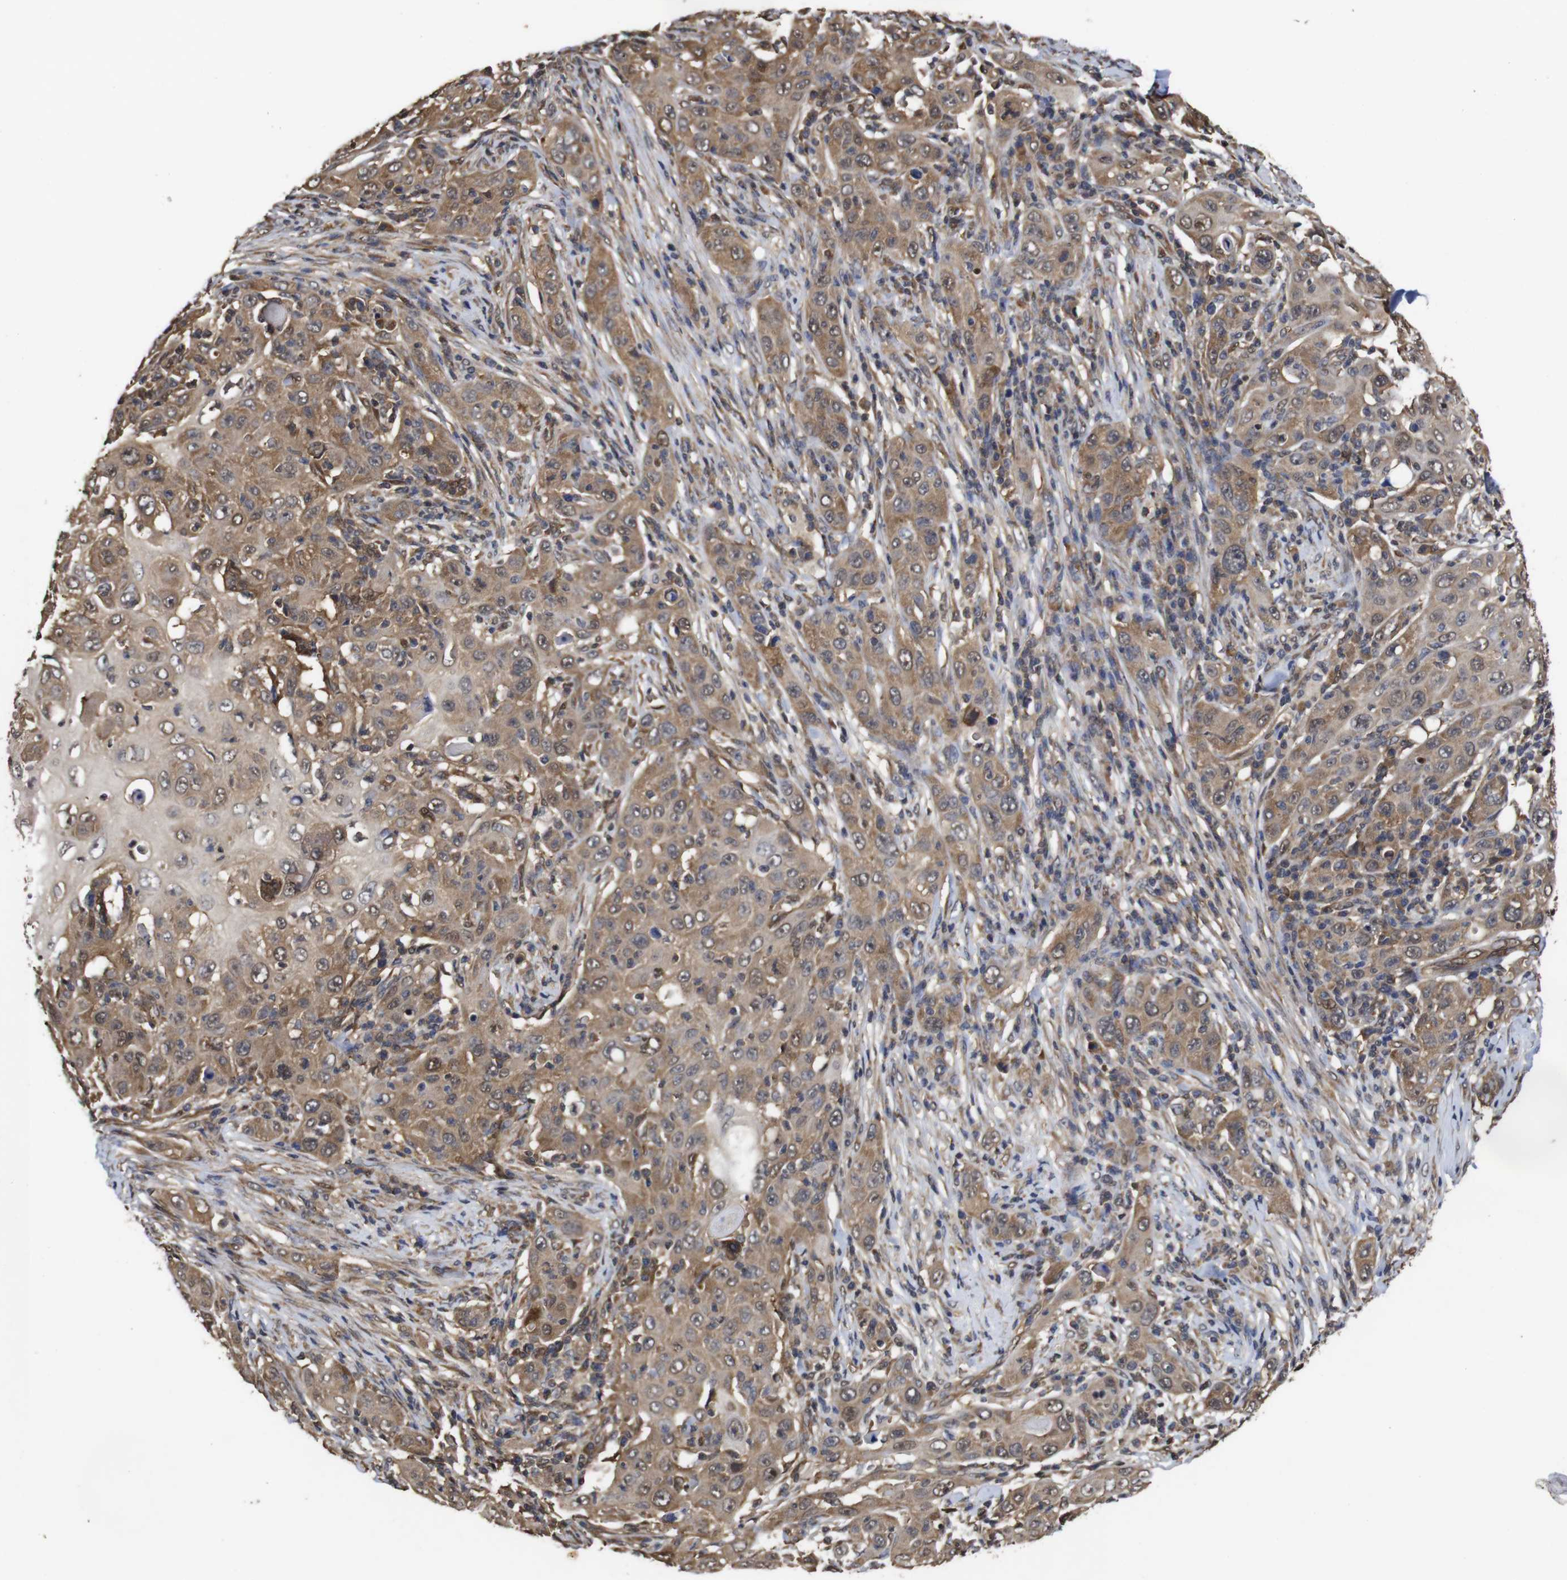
{"staining": {"intensity": "moderate", "quantity": ">75%", "location": "cytoplasmic/membranous,nuclear"}, "tissue": "skin cancer", "cell_type": "Tumor cells", "image_type": "cancer", "snomed": [{"axis": "morphology", "description": "Squamous cell carcinoma, NOS"}, {"axis": "topography", "description": "Skin"}], "caption": "Moderate cytoplasmic/membranous and nuclear expression for a protein is present in approximately >75% of tumor cells of squamous cell carcinoma (skin) using immunohistochemistry.", "gene": "SUMO3", "patient": {"sex": "female", "age": 88}}